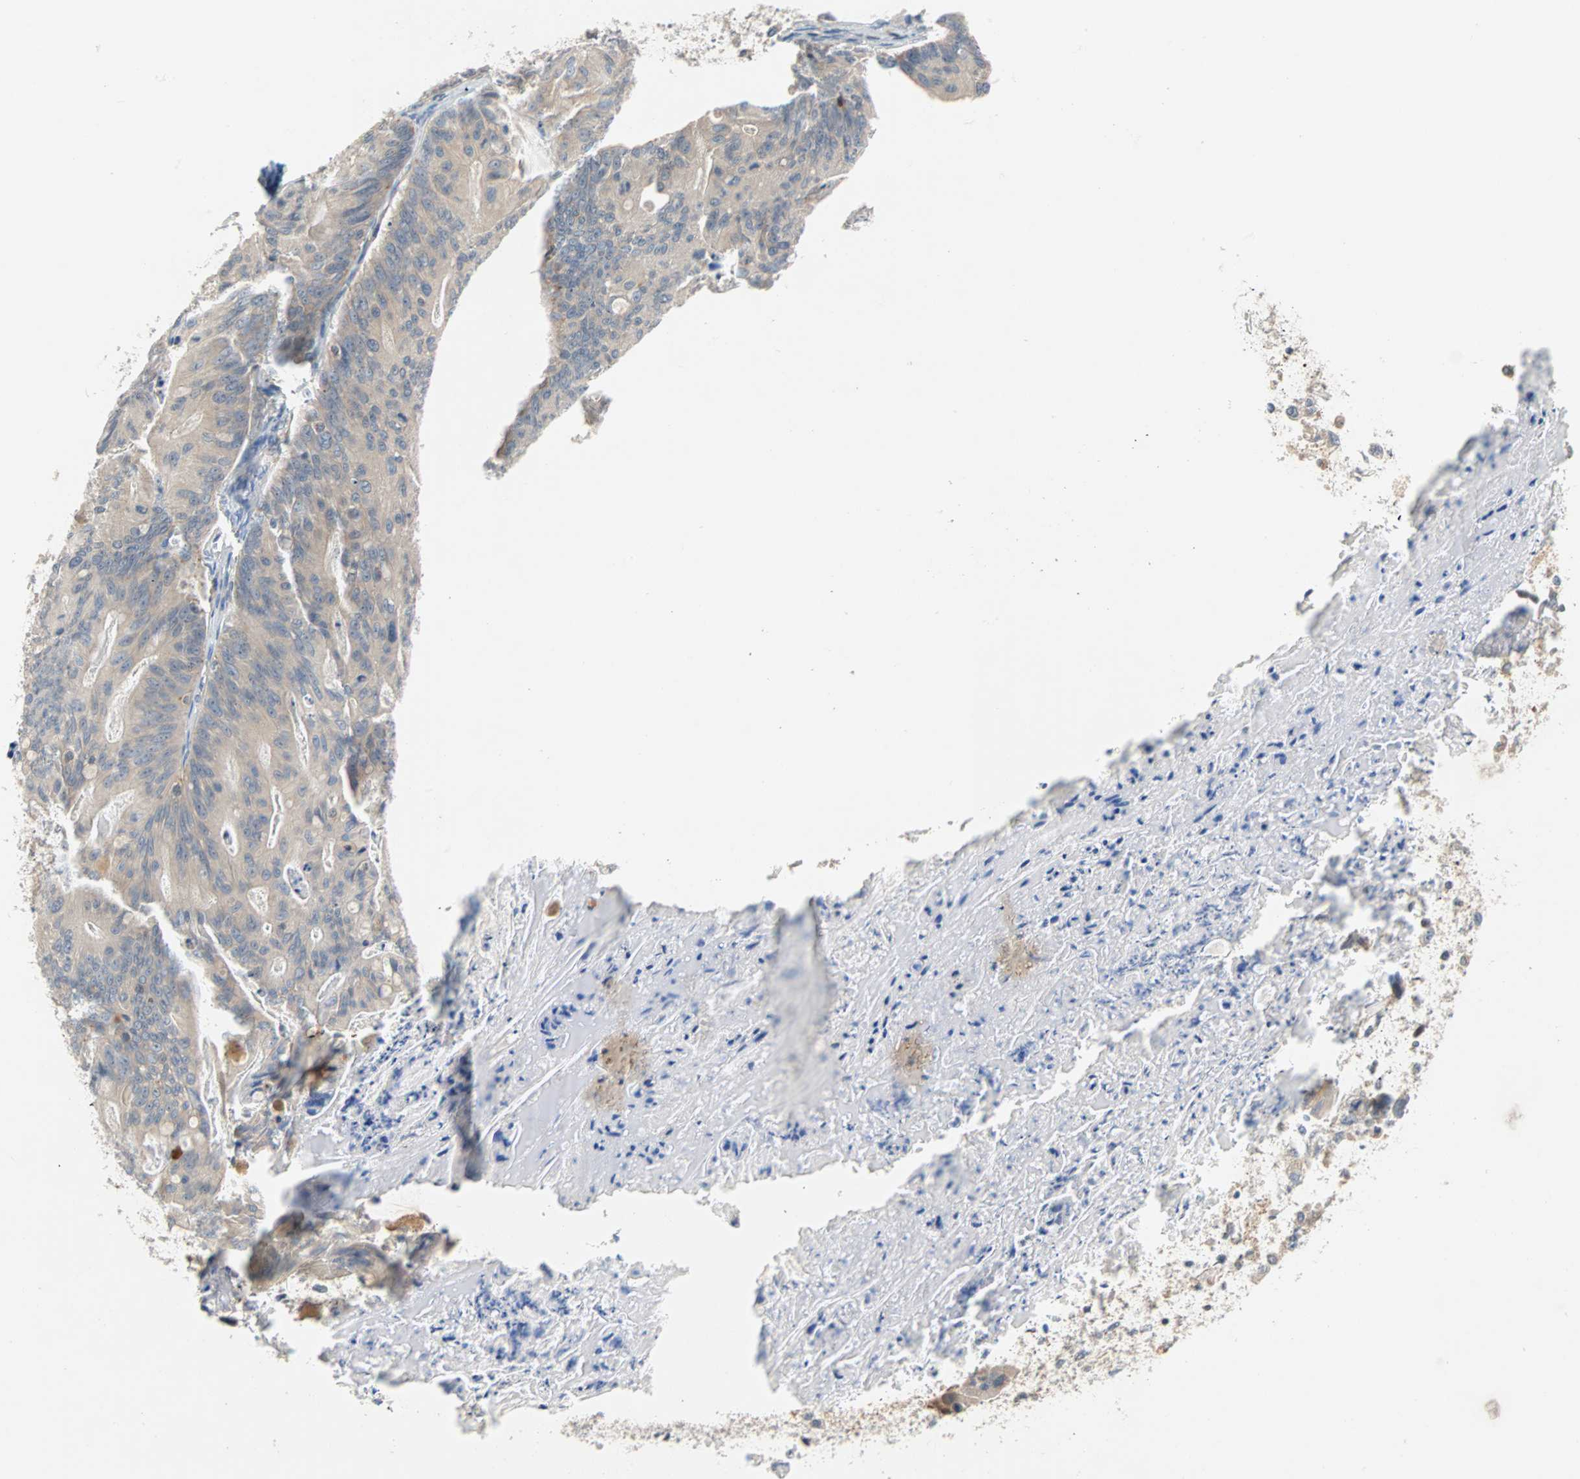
{"staining": {"intensity": "negative", "quantity": "none", "location": "none"}, "tissue": "ovarian cancer", "cell_type": "Tumor cells", "image_type": "cancer", "snomed": [{"axis": "morphology", "description": "Cystadenocarcinoma, mucinous, NOS"}, {"axis": "topography", "description": "Ovary"}], "caption": "Immunohistochemical staining of ovarian cancer reveals no significant staining in tumor cells.", "gene": "MAP4K1", "patient": {"sex": "female", "age": 37}}